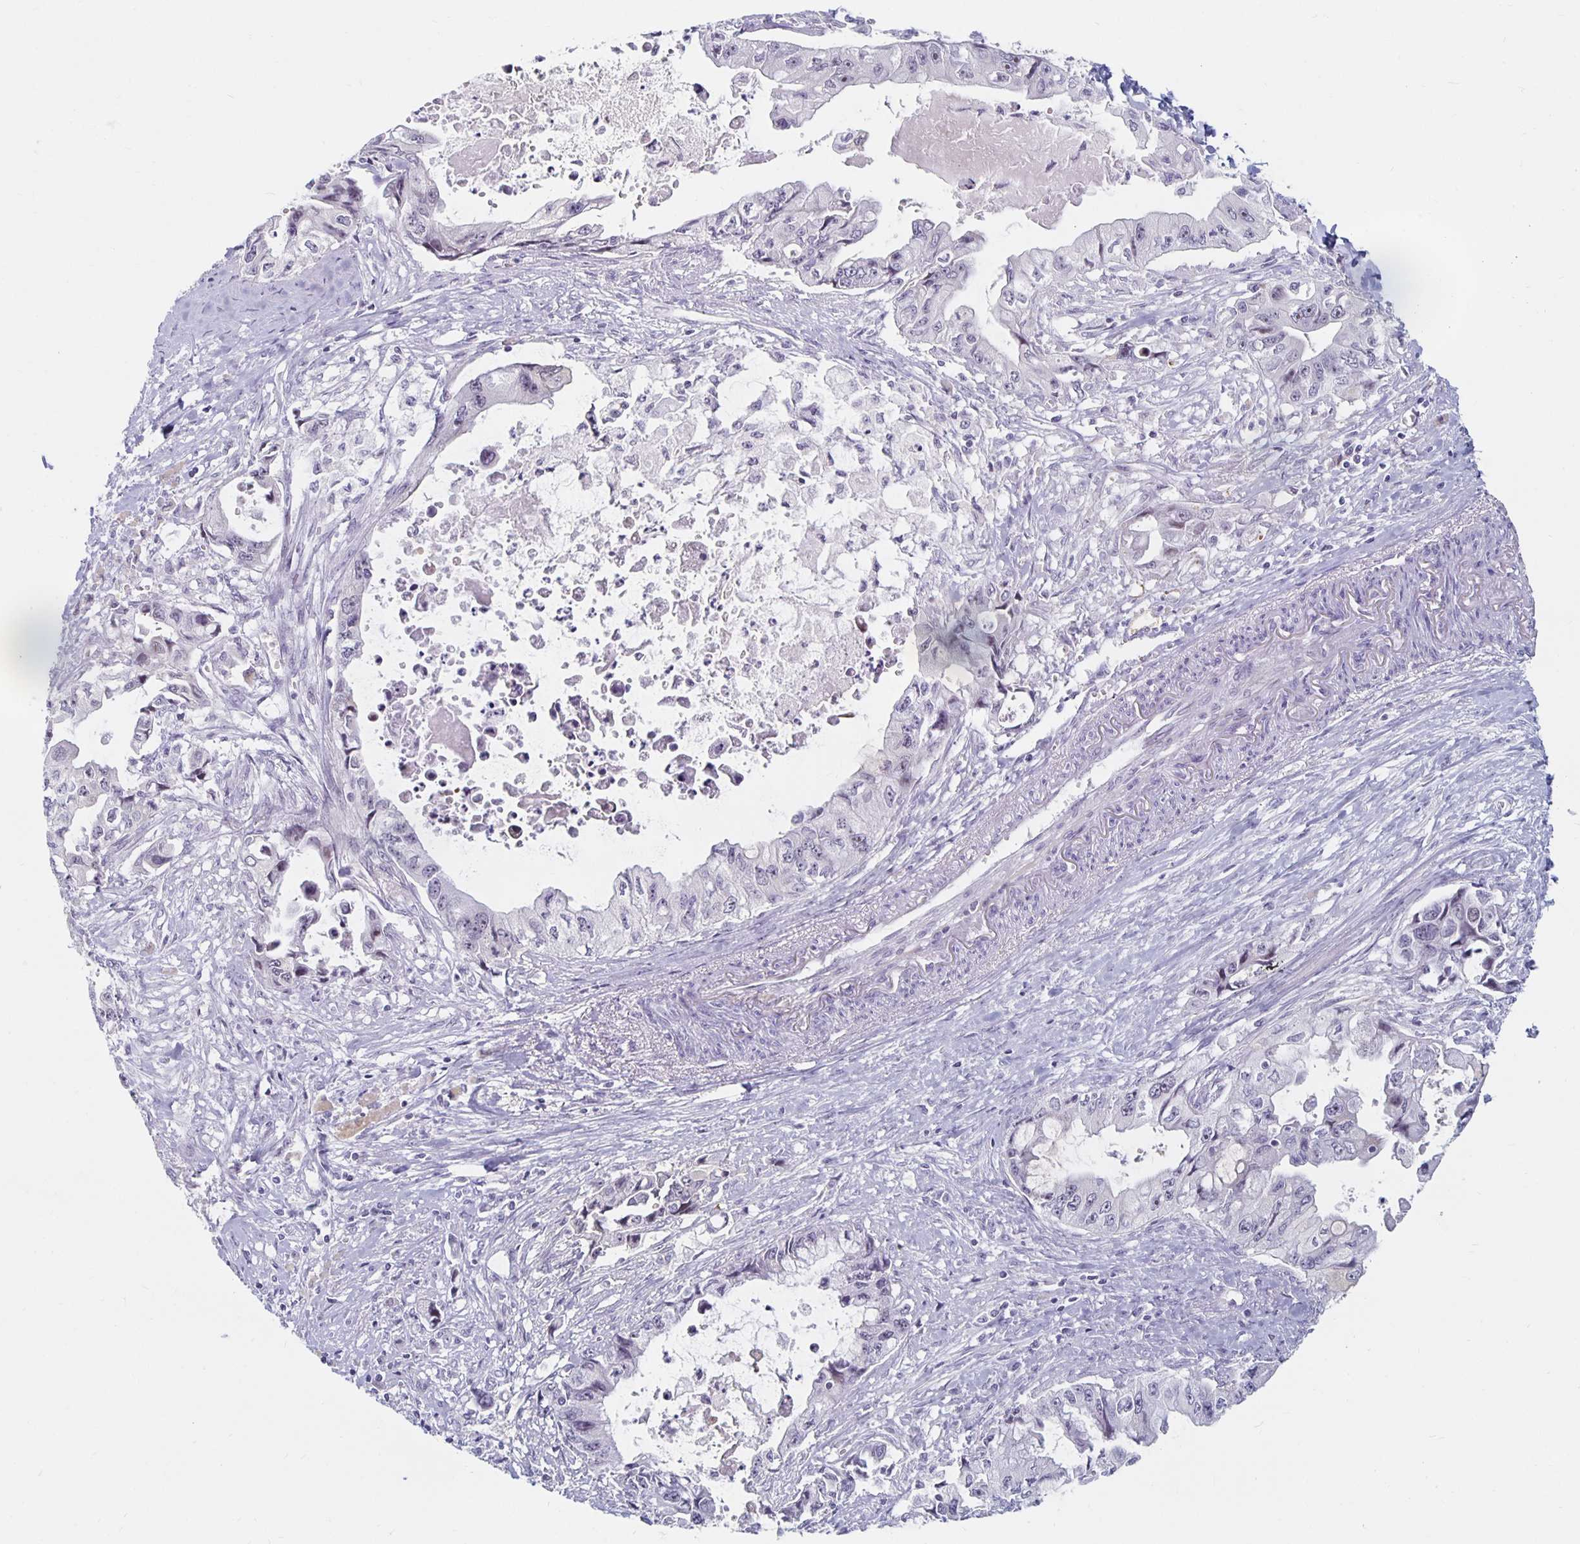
{"staining": {"intensity": "weak", "quantity": "<25%", "location": "nuclear"}, "tissue": "pancreatic cancer", "cell_type": "Tumor cells", "image_type": "cancer", "snomed": [{"axis": "morphology", "description": "Adenocarcinoma, NOS"}, {"axis": "topography", "description": "Pancreas"}], "caption": "The IHC micrograph has no significant expression in tumor cells of pancreatic cancer (adenocarcinoma) tissue.", "gene": "NUP85", "patient": {"sex": "male", "age": 66}}